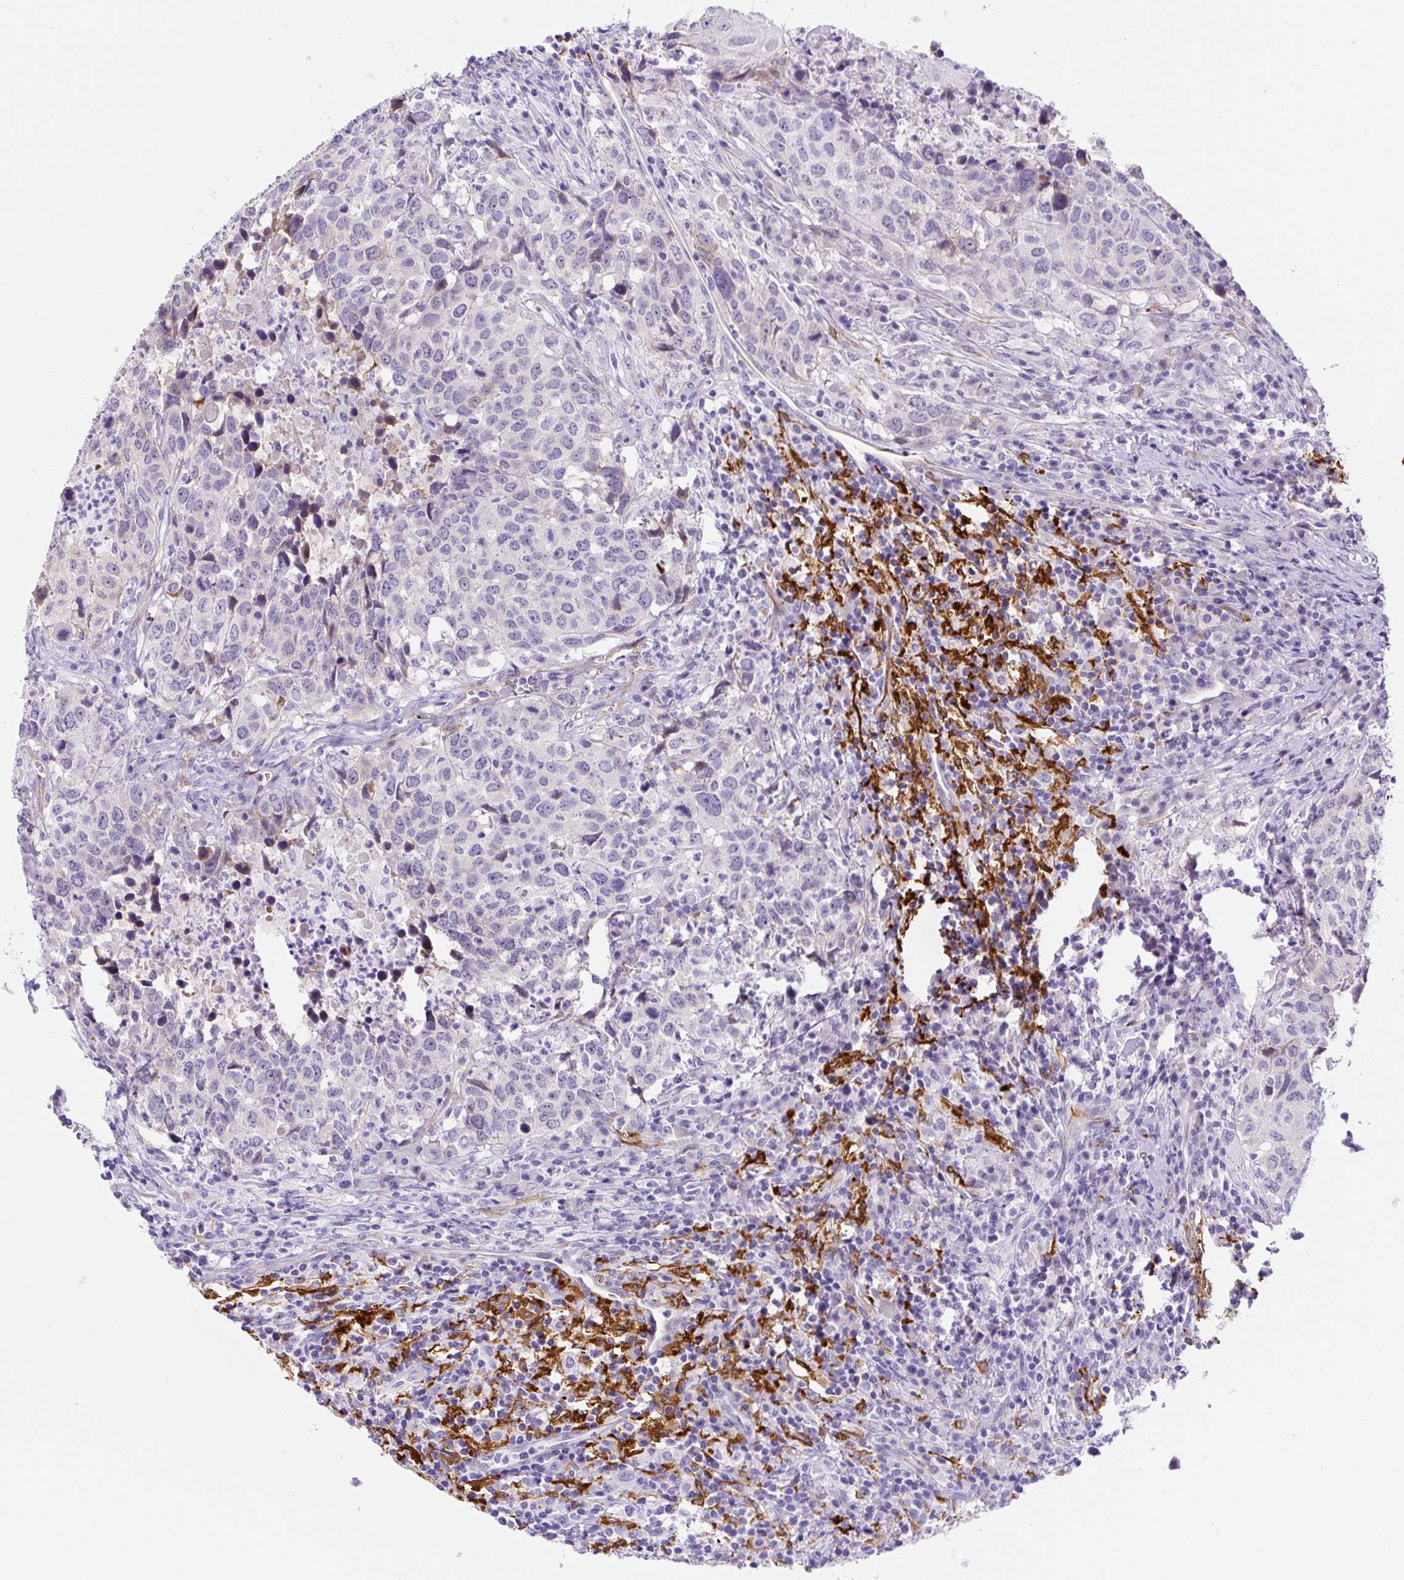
{"staining": {"intensity": "negative", "quantity": "none", "location": "none"}, "tissue": "head and neck cancer", "cell_type": "Tumor cells", "image_type": "cancer", "snomed": [{"axis": "morphology", "description": "Normal tissue, NOS"}, {"axis": "morphology", "description": "Squamous cell carcinoma, NOS"}, {"axis": "topography", "description": "Skeletal muscle"}, {"axis": "topography", "description": "Vascular tissue"}, {"axis": "topography", "description": "Peripheral nerve tissue"}, {"axis": "topography", "description": "Head-Neck"}], "caption": "DAB immunohistochemical staining of human head and neck squamous cell carcinoma exhibits no significant expression in tumor cells. Nuclei are stained in blue.", "gene": "ASB4", "patient": {"sex": "male", "age": 66}}